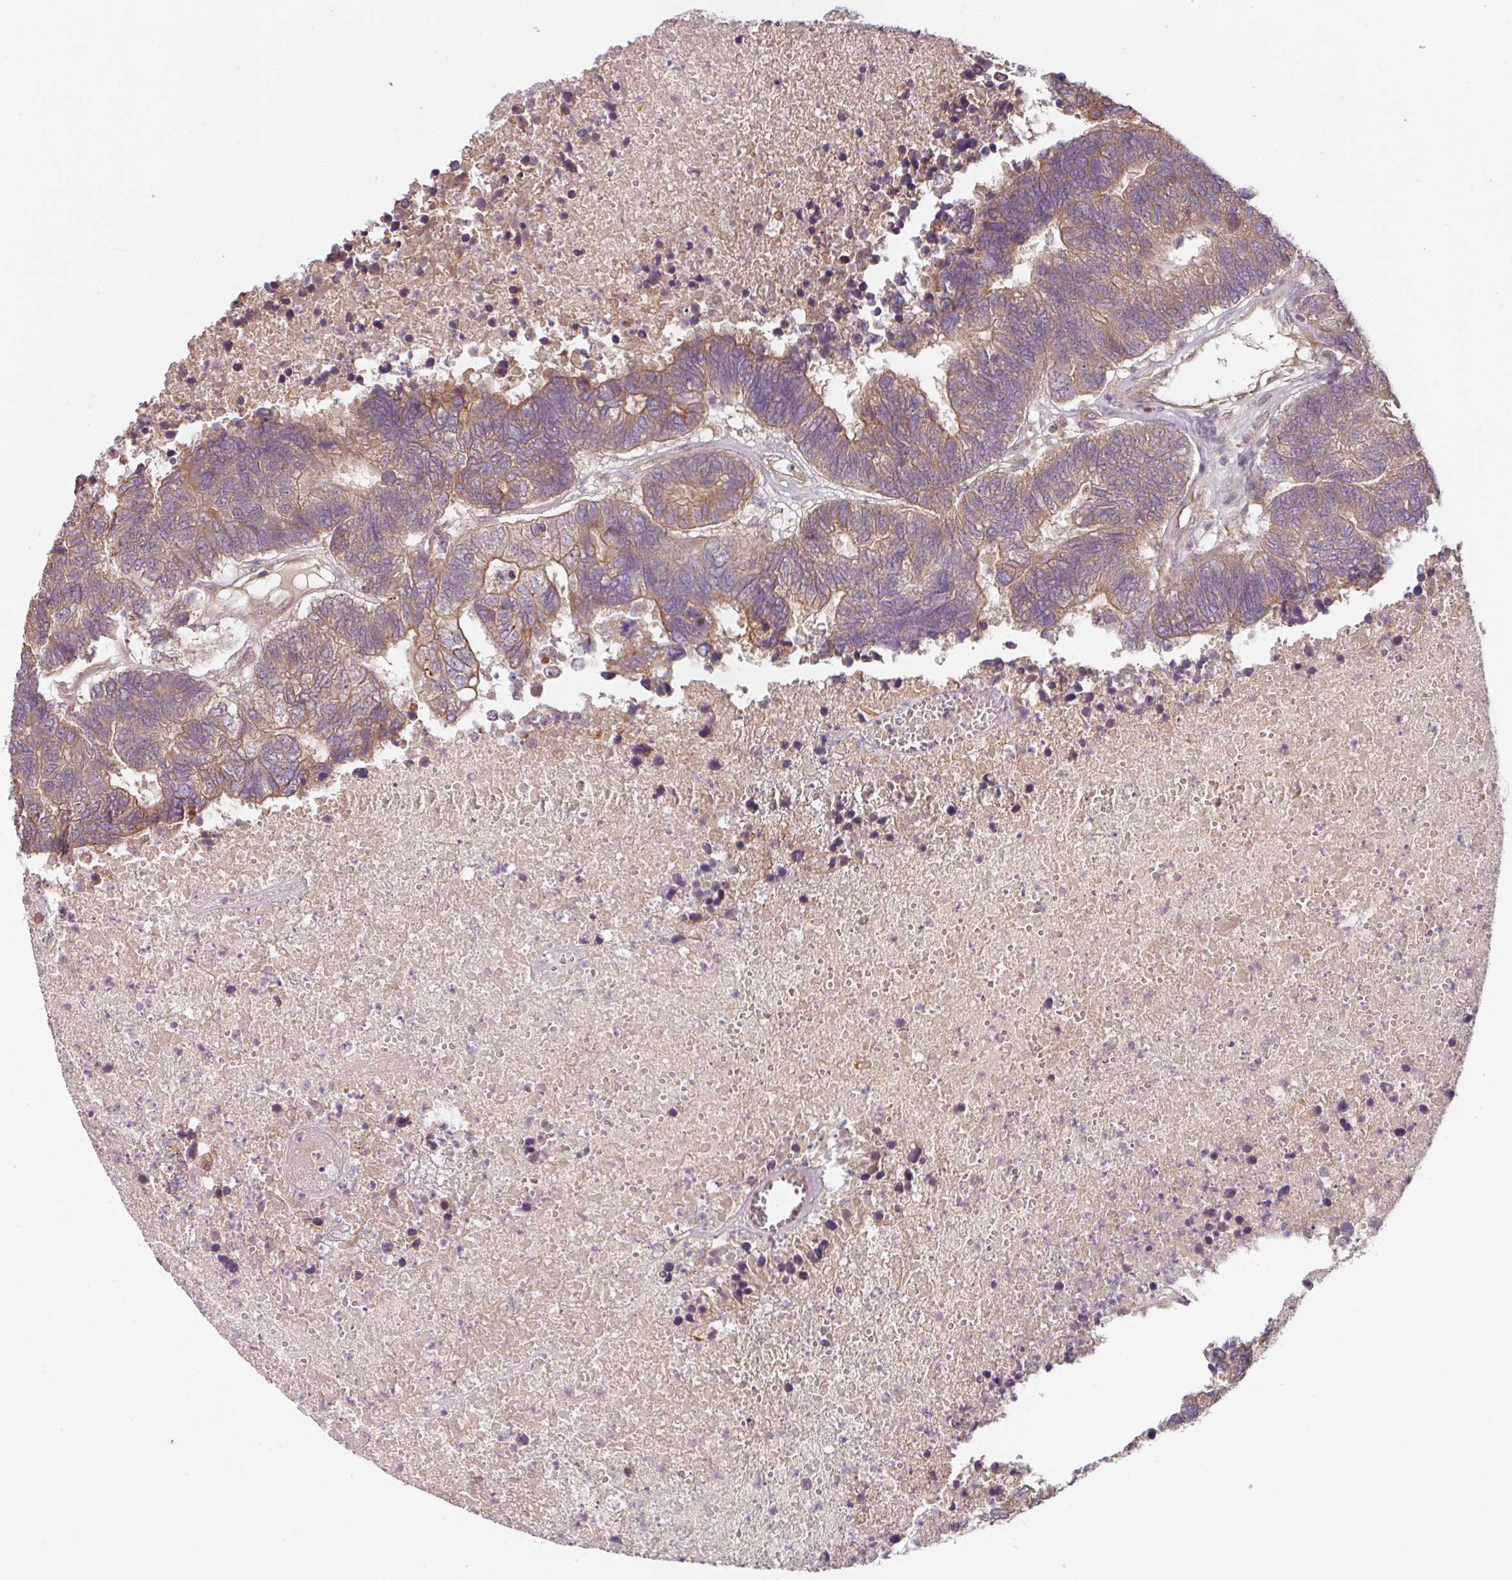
{"staining": {"intensity": "moderate", "quantity": ">75%", "location": "cytoplasmic/membranous"}, "tissue": "colorectal cancer", "cell_type": "Tumor cells", "image_type": "cancer", "snomed": [{"axis": "morphology", "description": "Adenocarcinoma, NOS"}, {"axis": "topography", "description": "Colon"}], "caption": "IHC (DAB (3,3'-diaminobenzidine)) staining of human adenocarcinoma (colorectal) demonstrates moderate cytoplasmic/membranous protein expression in approximately >75% of tumor cells.", "gene": "RNF31", "patient": {"sex": "female", "age": 48}}